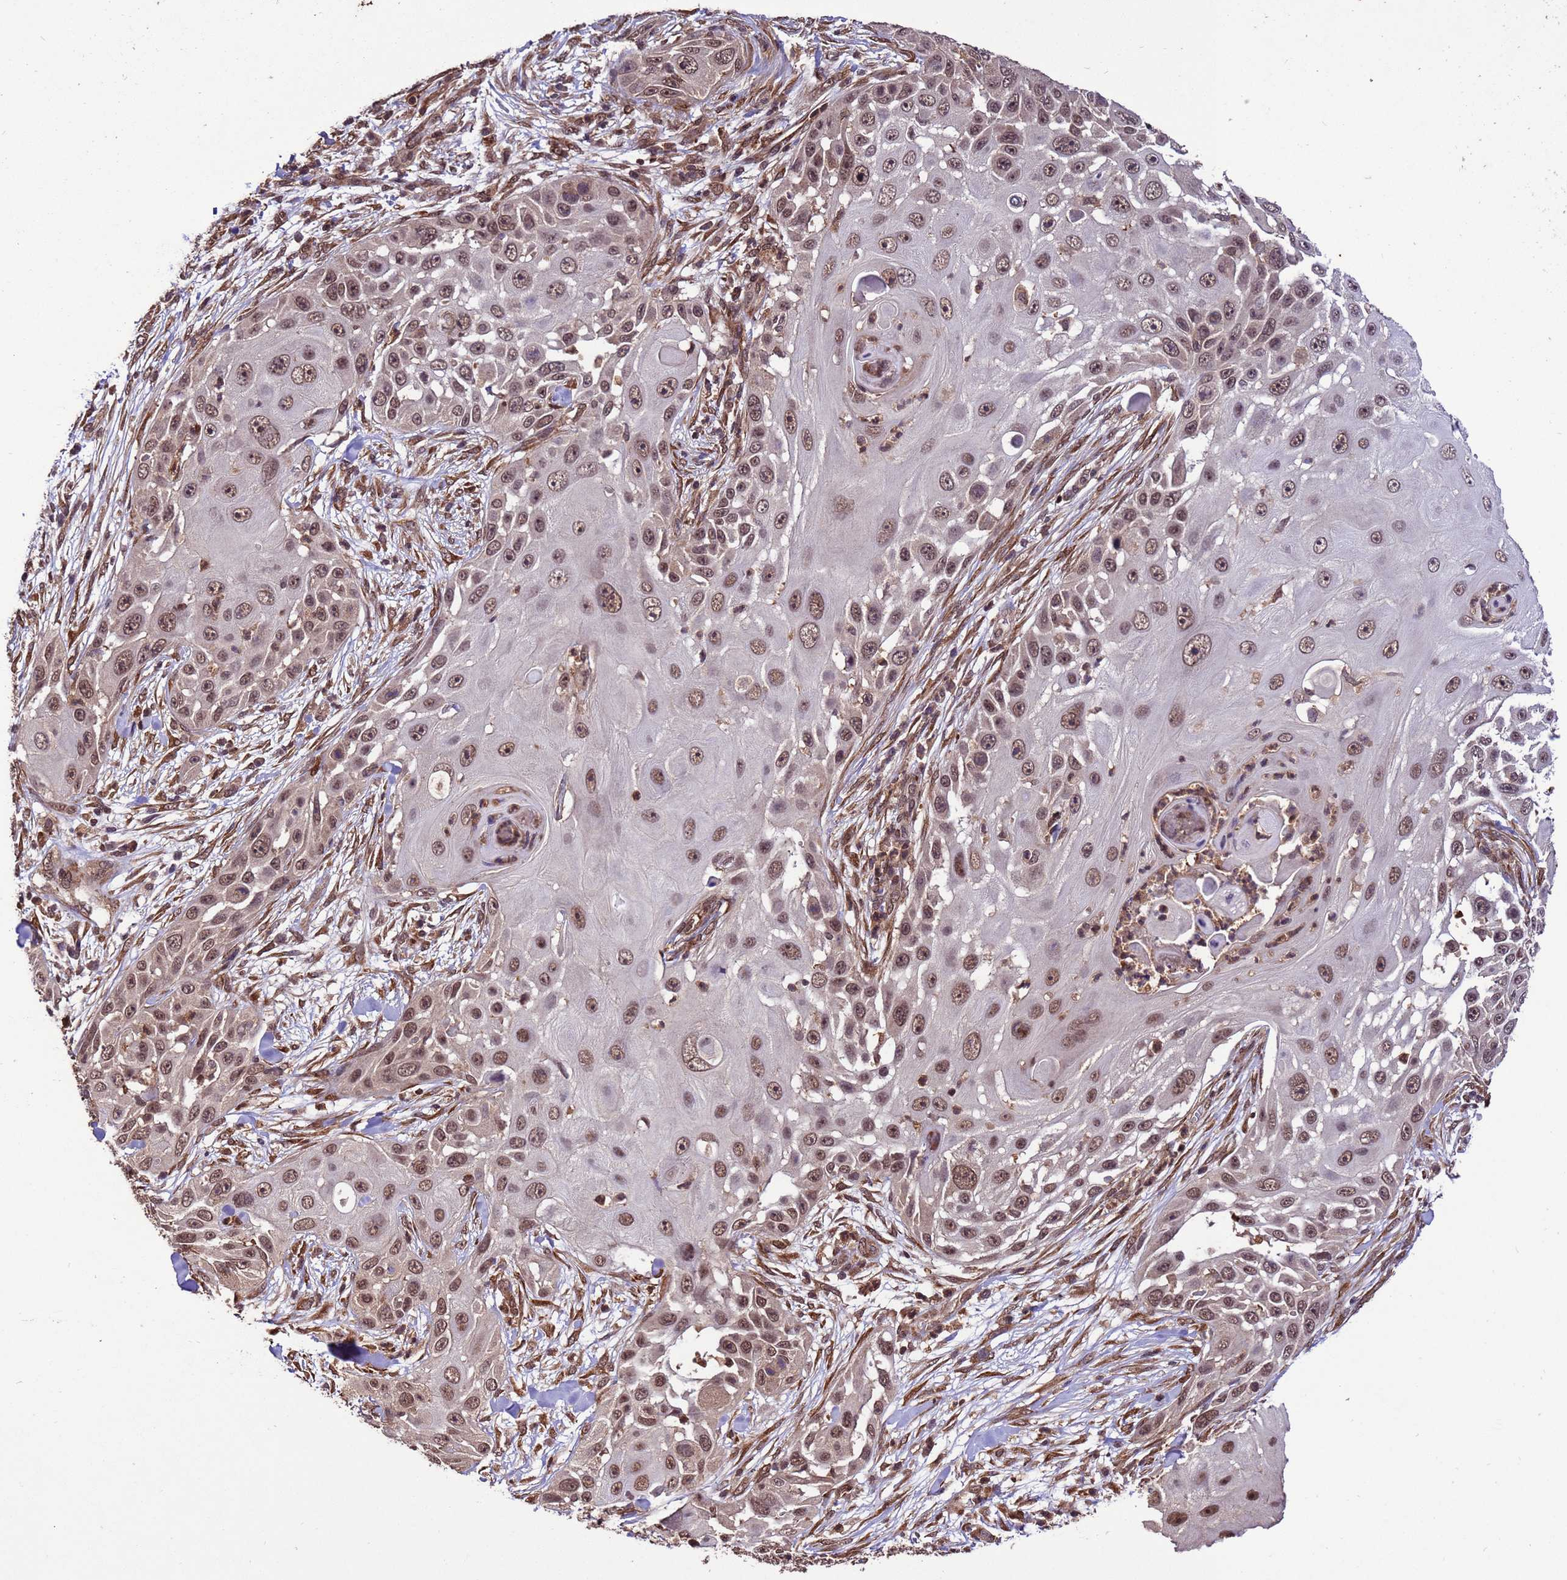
{"staining": {"intensity": "moderate", "quantity": ">75%", "location": "nuclear"}, "tissue": "skin cancer", "cell_type": "Tumor cells", "image_type": "cancer", "snomed": [{"axis": "morphology", "description": "Squamous cell carcinoma, NOS"}, {"axis": "topography", "description": "Skin"}], "caption": "This is a photomicrograph of IHC staining of skin squamous cell carcinoma, which shows moderate expression in the nuclear of tumor cells.", "gene": "VSTM4", "patient": {"sex": "female", "age": 44}}